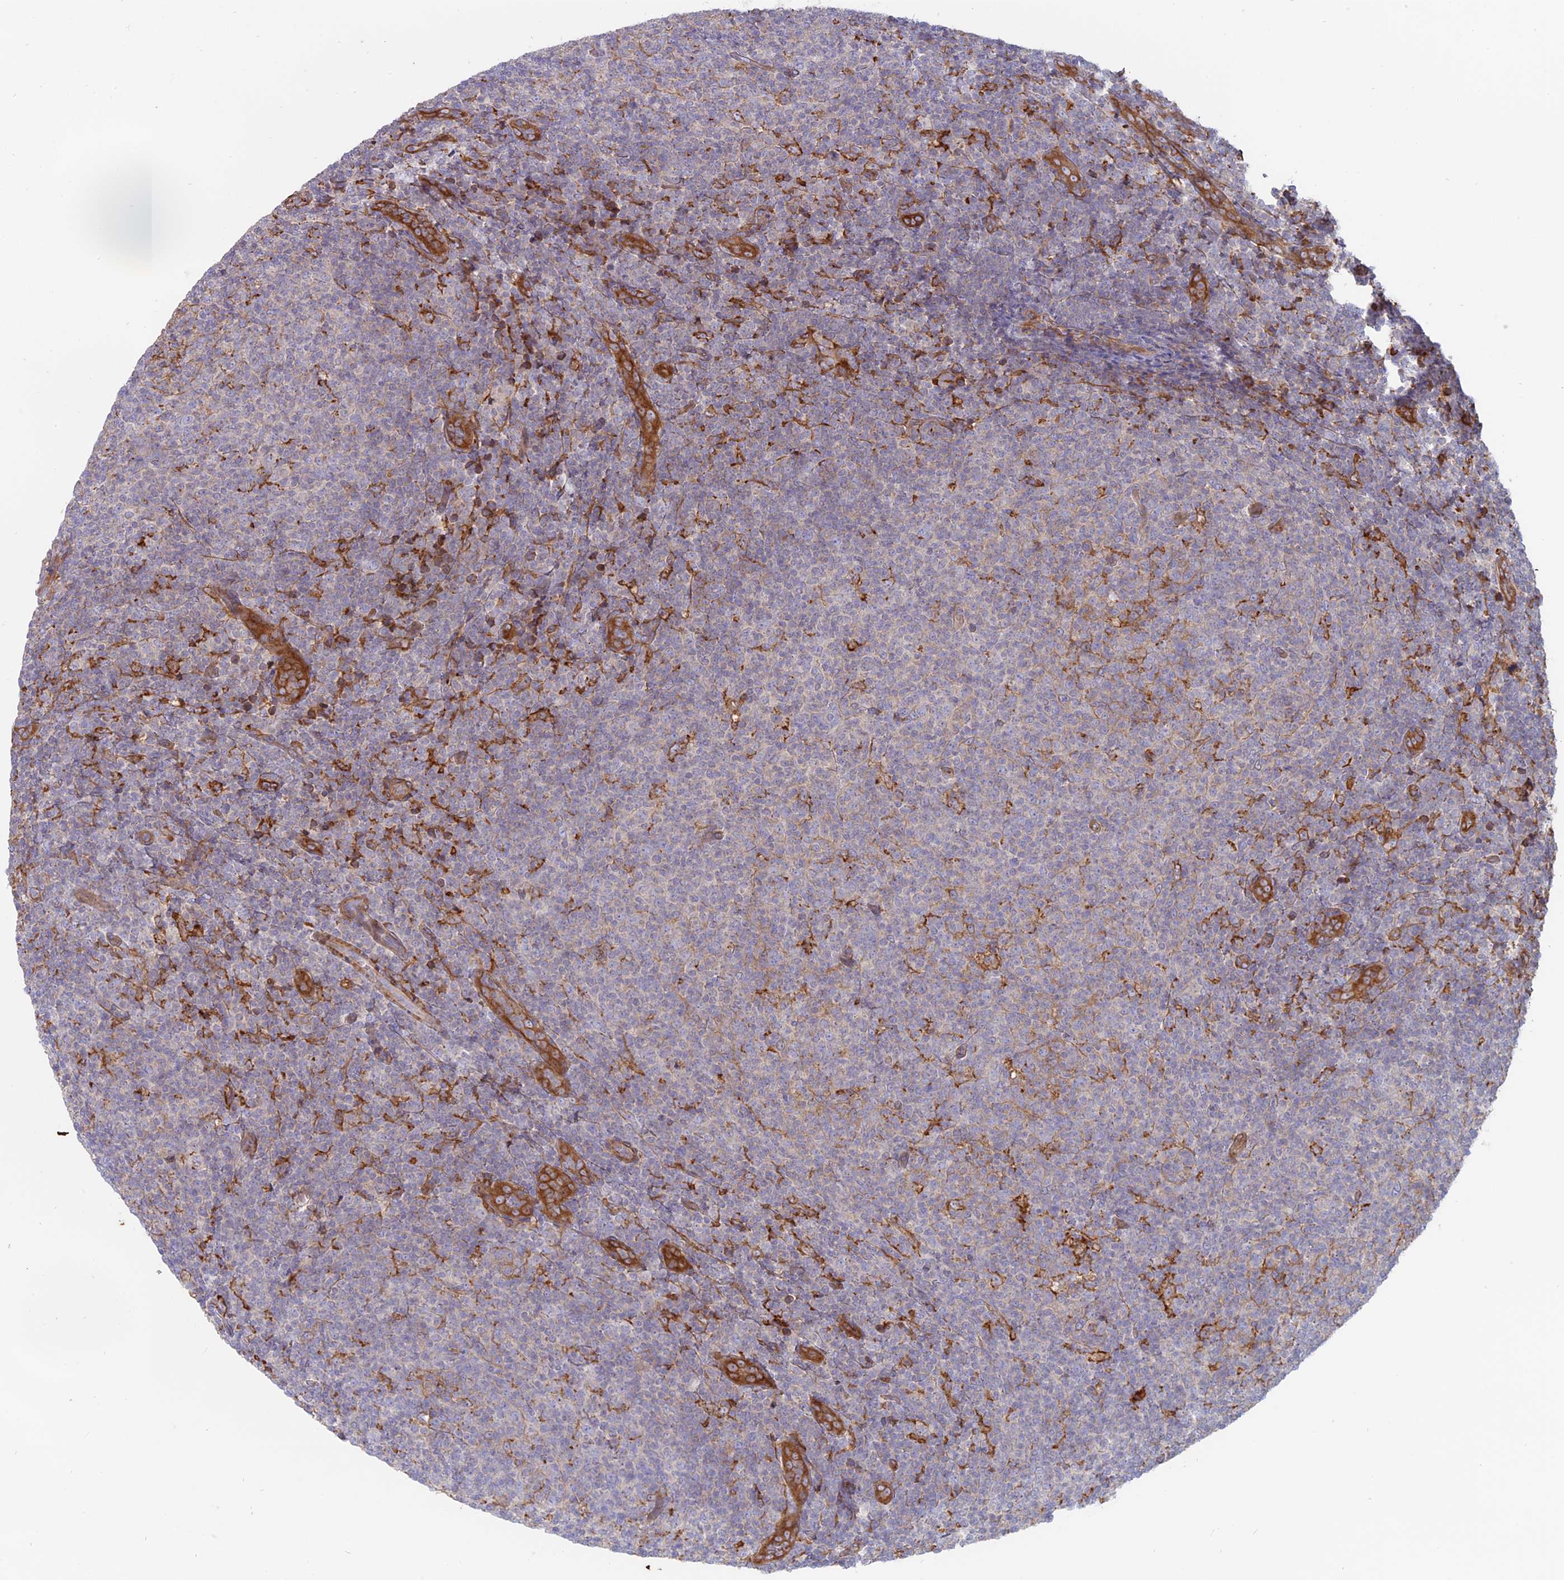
{"staining": {"intensity": "negative", "quantity": "none", "location": "none"}, "tissue": "lymphoma", "cell_type": "Tumor cells", "image_type": "cancer", "snomed": [{"axis": "morphology", "description": "Malignant lymphoma, non-Hodgkin's type, Low grade"}, {"axis": "topography", "description": "Lymph node"}], "caption": "Image shows no protein expression in tumor cells of lymphoma tissue.", "gene": "MYO5B", "patient": {"sex": "male", "age": 66}}